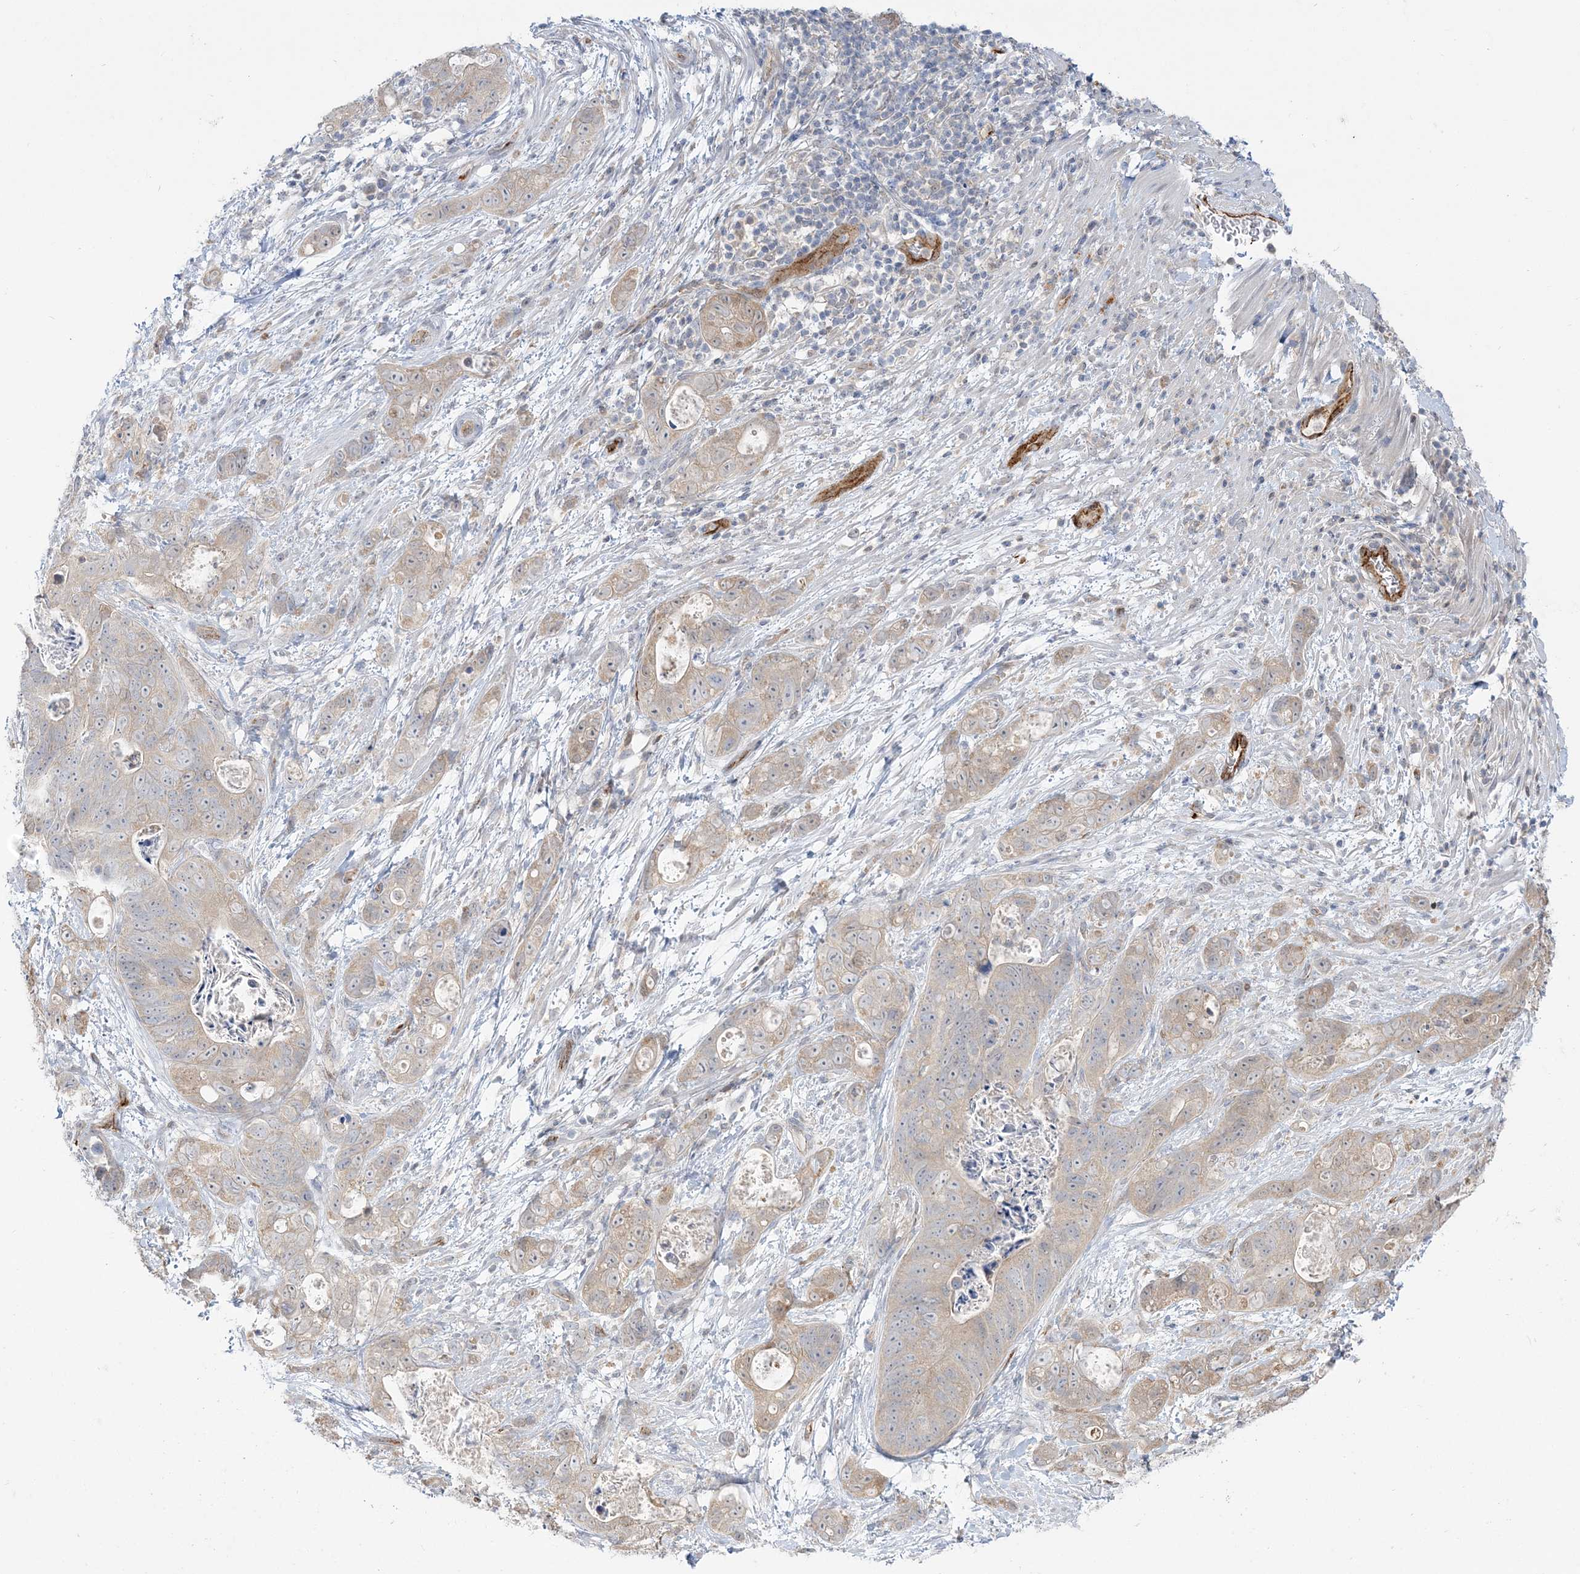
{"staining": {"intensity": "weak", "quantity": ">75%", "location": "cytoplasmic/membranous"}, "tissue": "stomach cancer", "cell_type": "Tumor cells", "image_type": "cancer", "snomed": [{"axis": "morphology", "description": "Normal tissue, NOS"}, {"axis": "morphology", "description": "Adenocarcinoma, NOS"}, {"axis": "topography", "description": "Stomach"}], "caption": "A brown stain labels weak cytoplasmic/membranous positivity of a protein in human stomach cancer (adenocarcinoma) tumor cells.", "gene": "INPP1", "patient": {"sex": "female", "age": 89}}